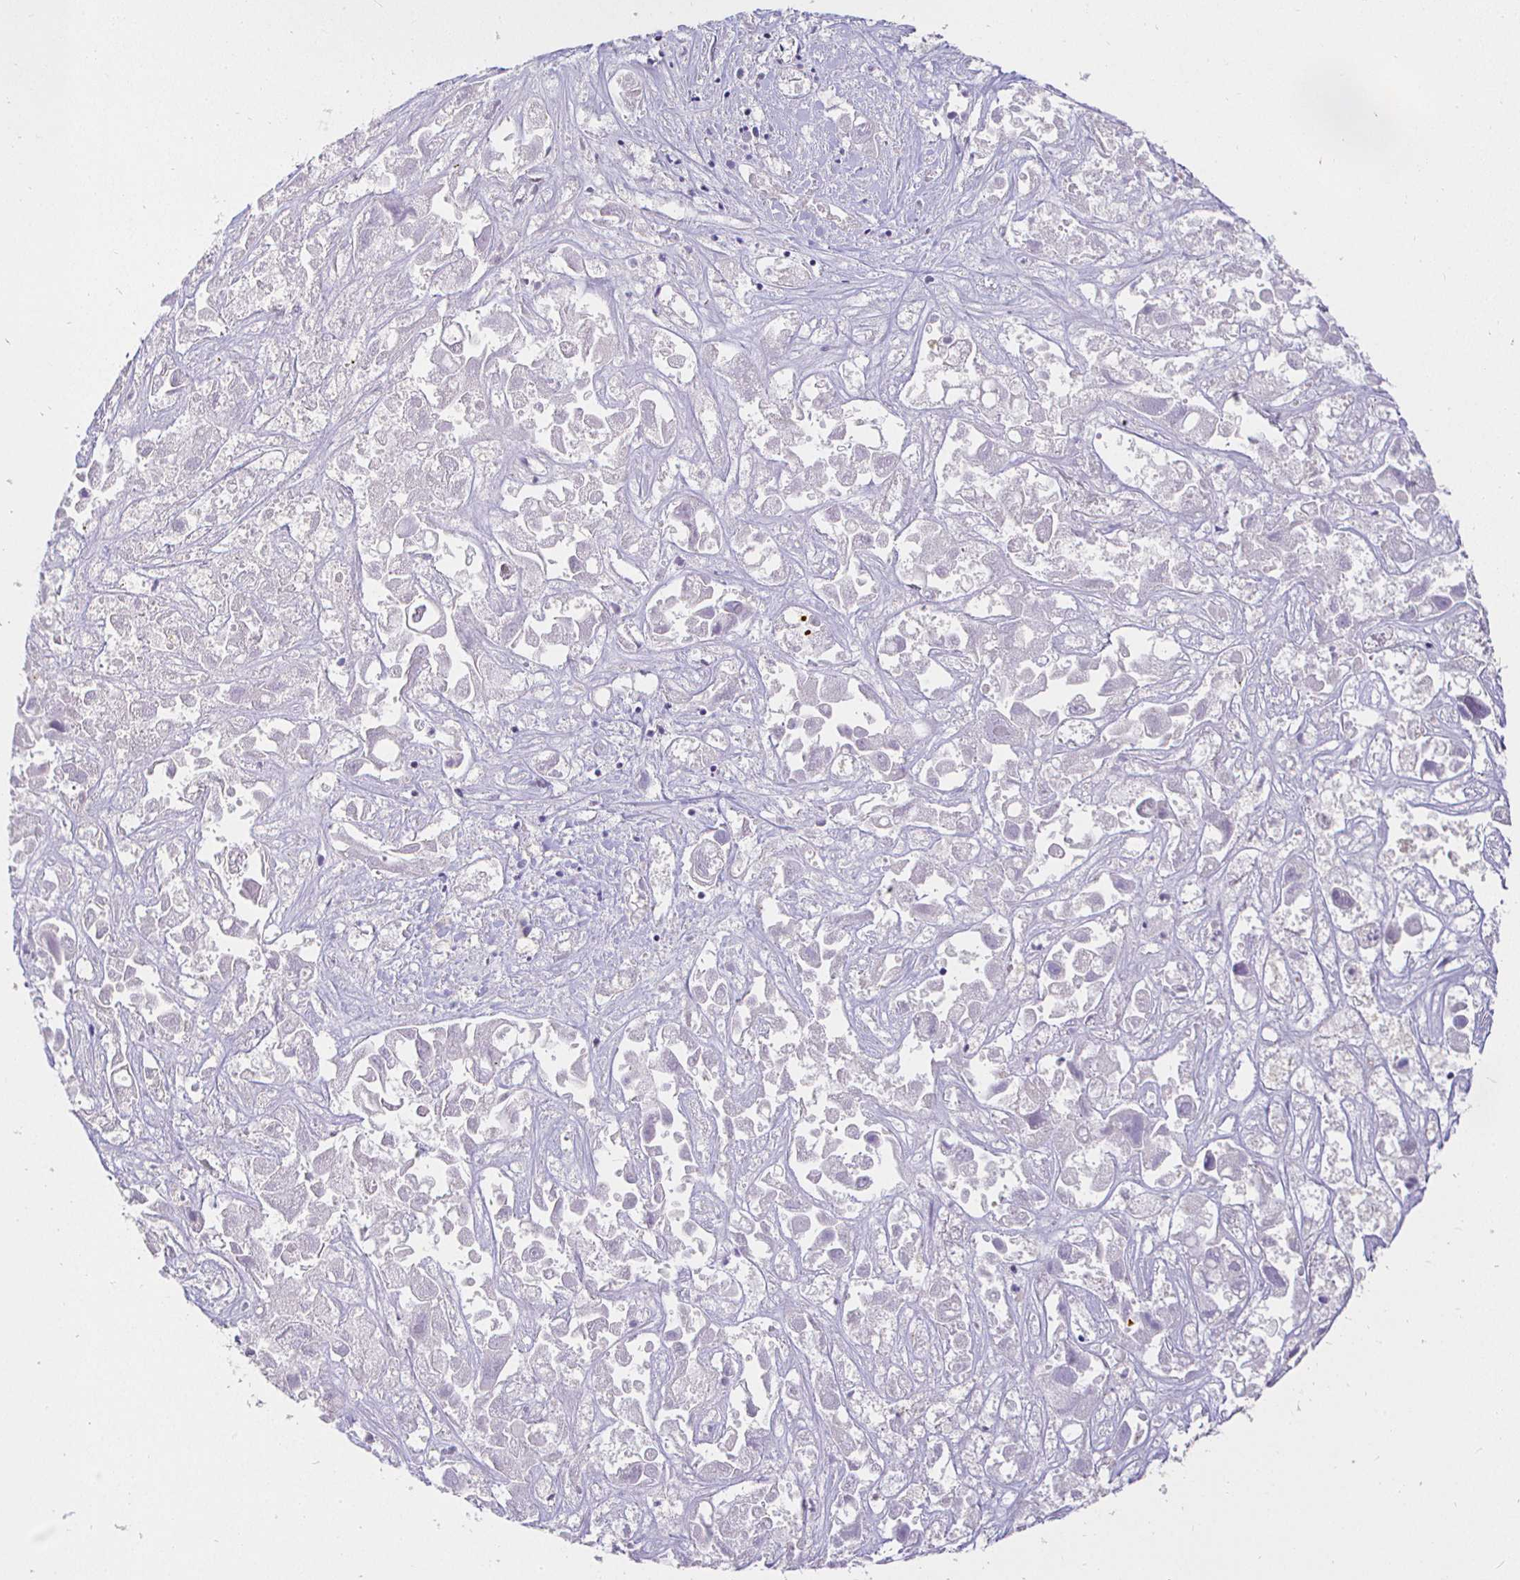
{"staining": {"intensity": "negative", "quantity": "none", "location": "none"}, "tissue": "liver cancer", "cell_type": "Tumor cells", "image_type": "cancer", "snomed": [{"axis": "morphology", "description": "Cholangiocarcinoma"}, {"axis": "topography", "description": "Liver"}], "caption": "An immunohistochemistry histopathology image of cholangiocarcinoma (liver) is shown. There is no staining in tumor cells of cholangiocarcinoma (liver).", "gene": "IRAK1", "patient": {"sex": "male", "age": 81}}